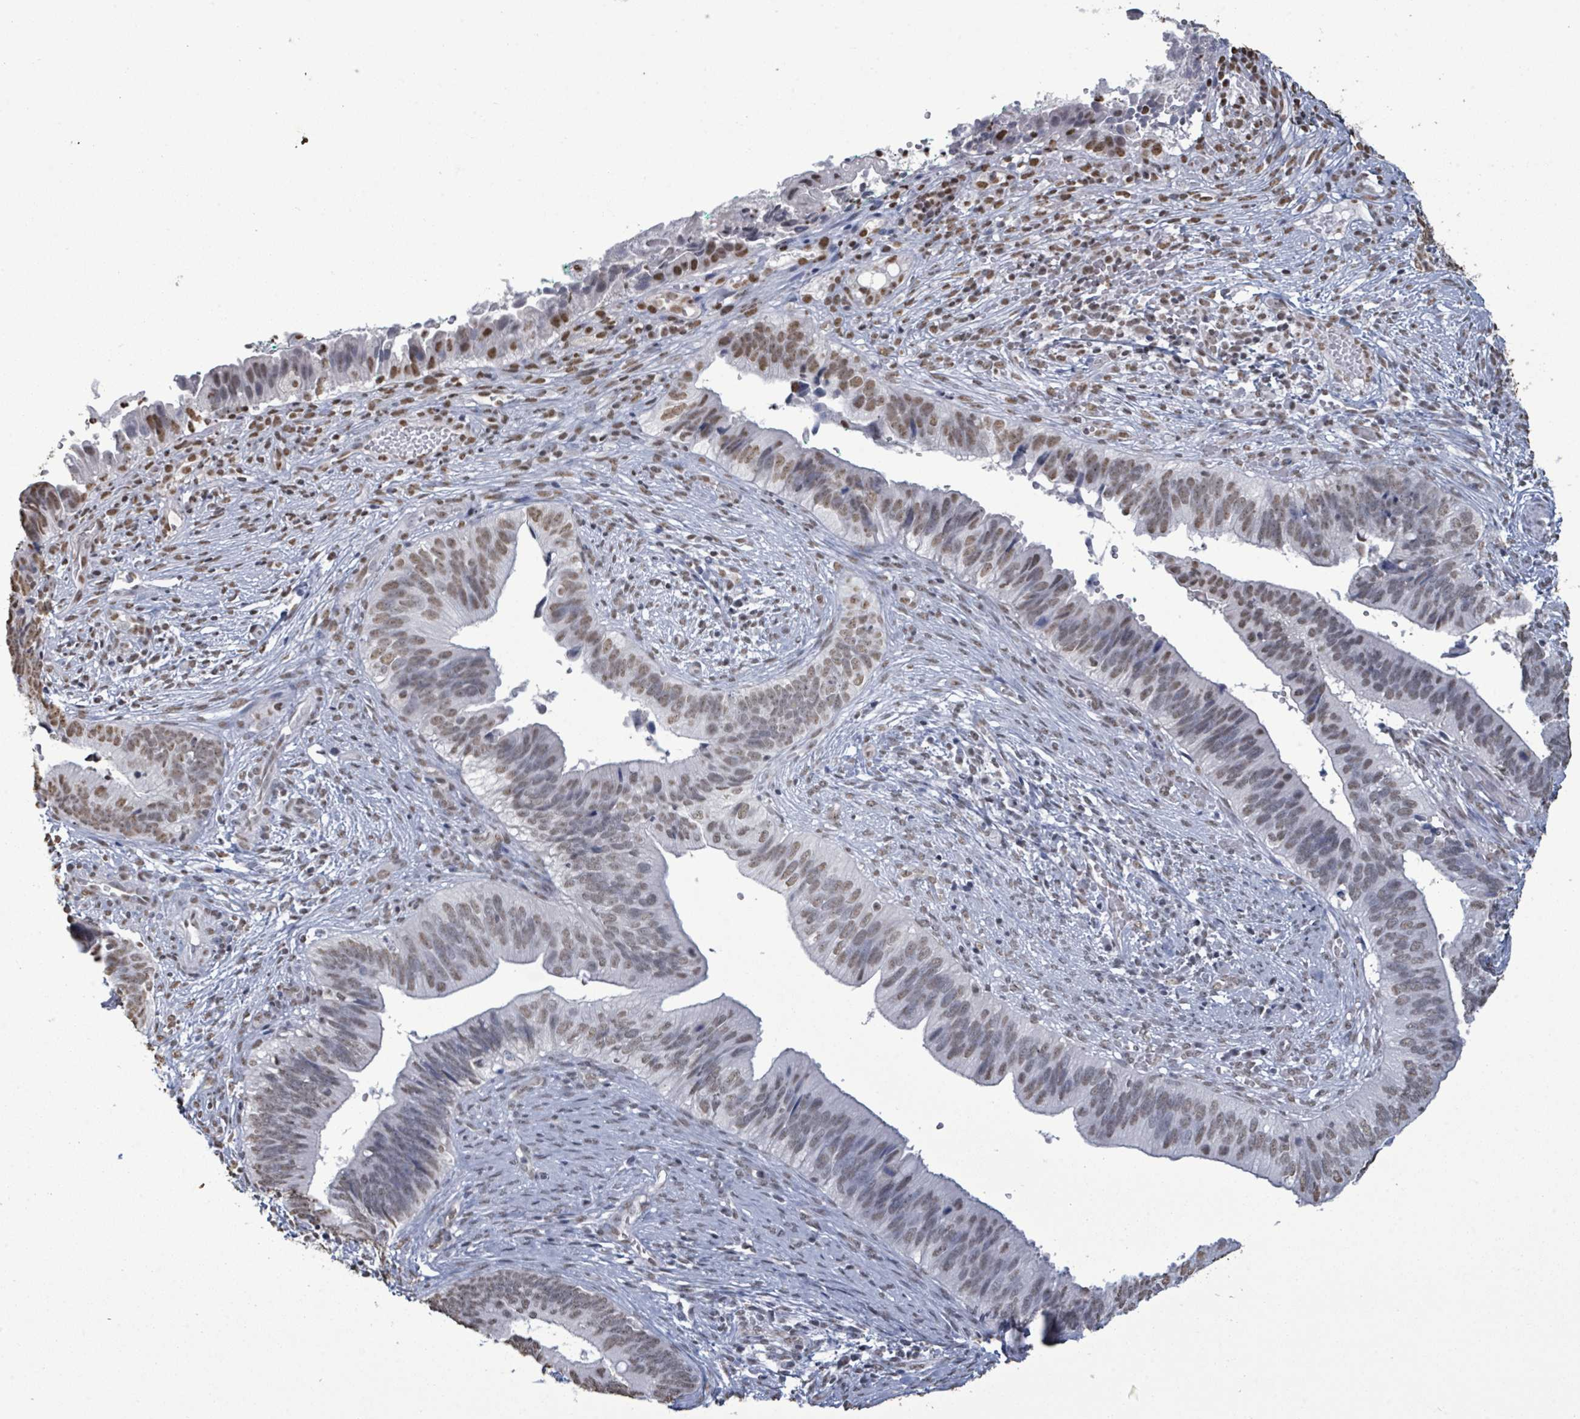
{"staining": {"intensity": "weak", "quantity": "25%-75%", "location": "nuclear"}, "tissue": "cervical cancer", "cell_type": "Tumor cells", "image_type": "cancer", "snomed": [{"axis": "morphology", "description": "Adenocarcinoma, NOS"}, {"axis": "topography", "description": "Cervix"}], "caption": "There is low levels of weak nuclear expression in tumor cells of cervical adenocarcinoma, as demonstrated by immunohistochemical staining (brown color).", "gene": "SAMD14", "patient": {"sex": "female", "age": 42}}